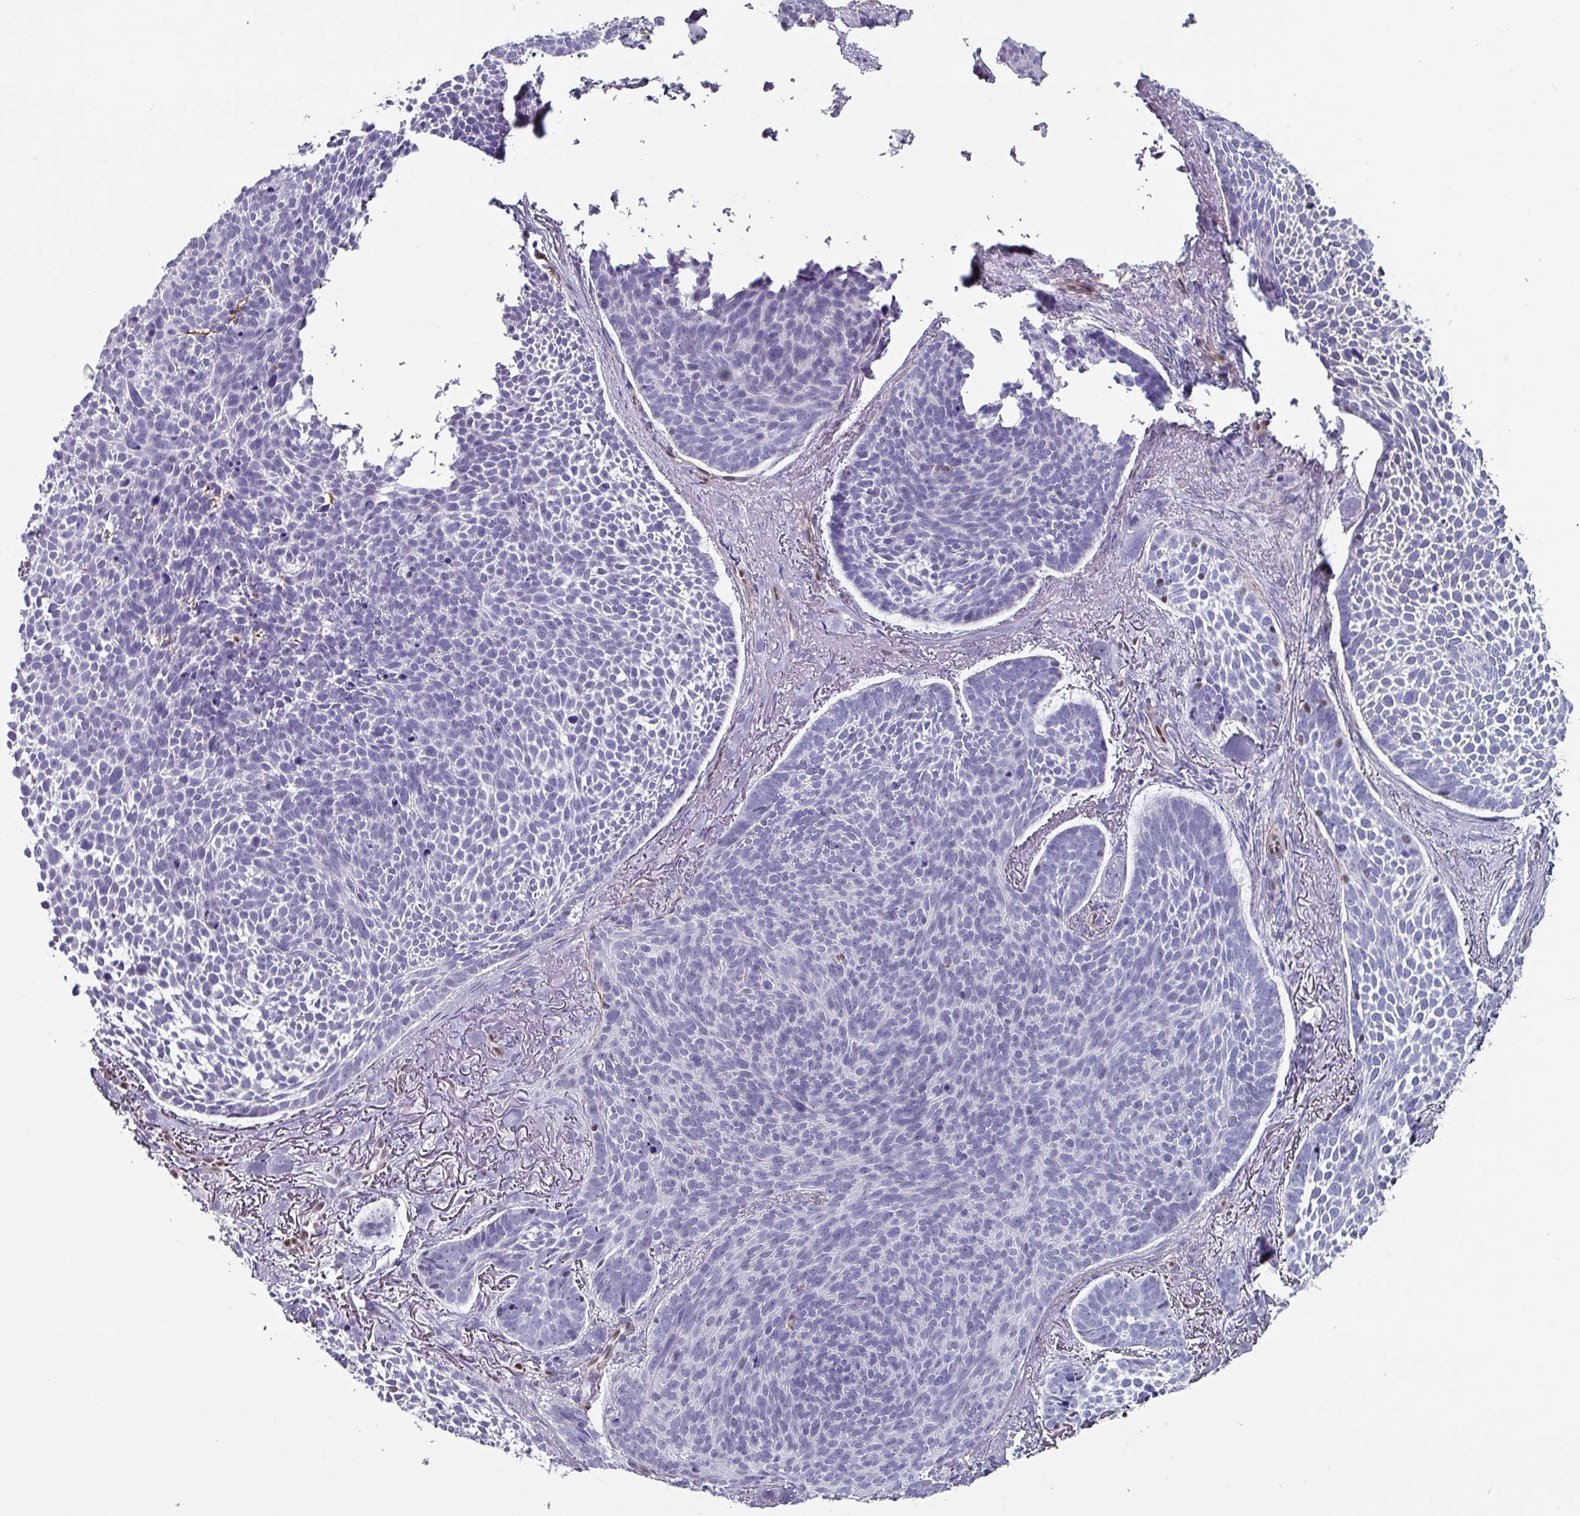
{"staining": {"intensity": "negative", "quantity": "none", "location": "none"}, "tissue": "skin cancer", "cell_type": "Tumor cells", "image_type": "cancer", "snomed": [{"axis": "morphology", "description": "Basal cell carcinoma"}, {"axis": "topography", "description": "Skin"}], "caption": "Tumor cells show no significant protein positivity in basal cell carcinoma (skin). The staining is performed using DAB (3,3'-diaminobenzidine) brown chromogen with nuclei counter-stained in using hematoxylin.", "gene": "ZNF816-ZNF321P", "patient": {"sex": "male", "age": 70}}